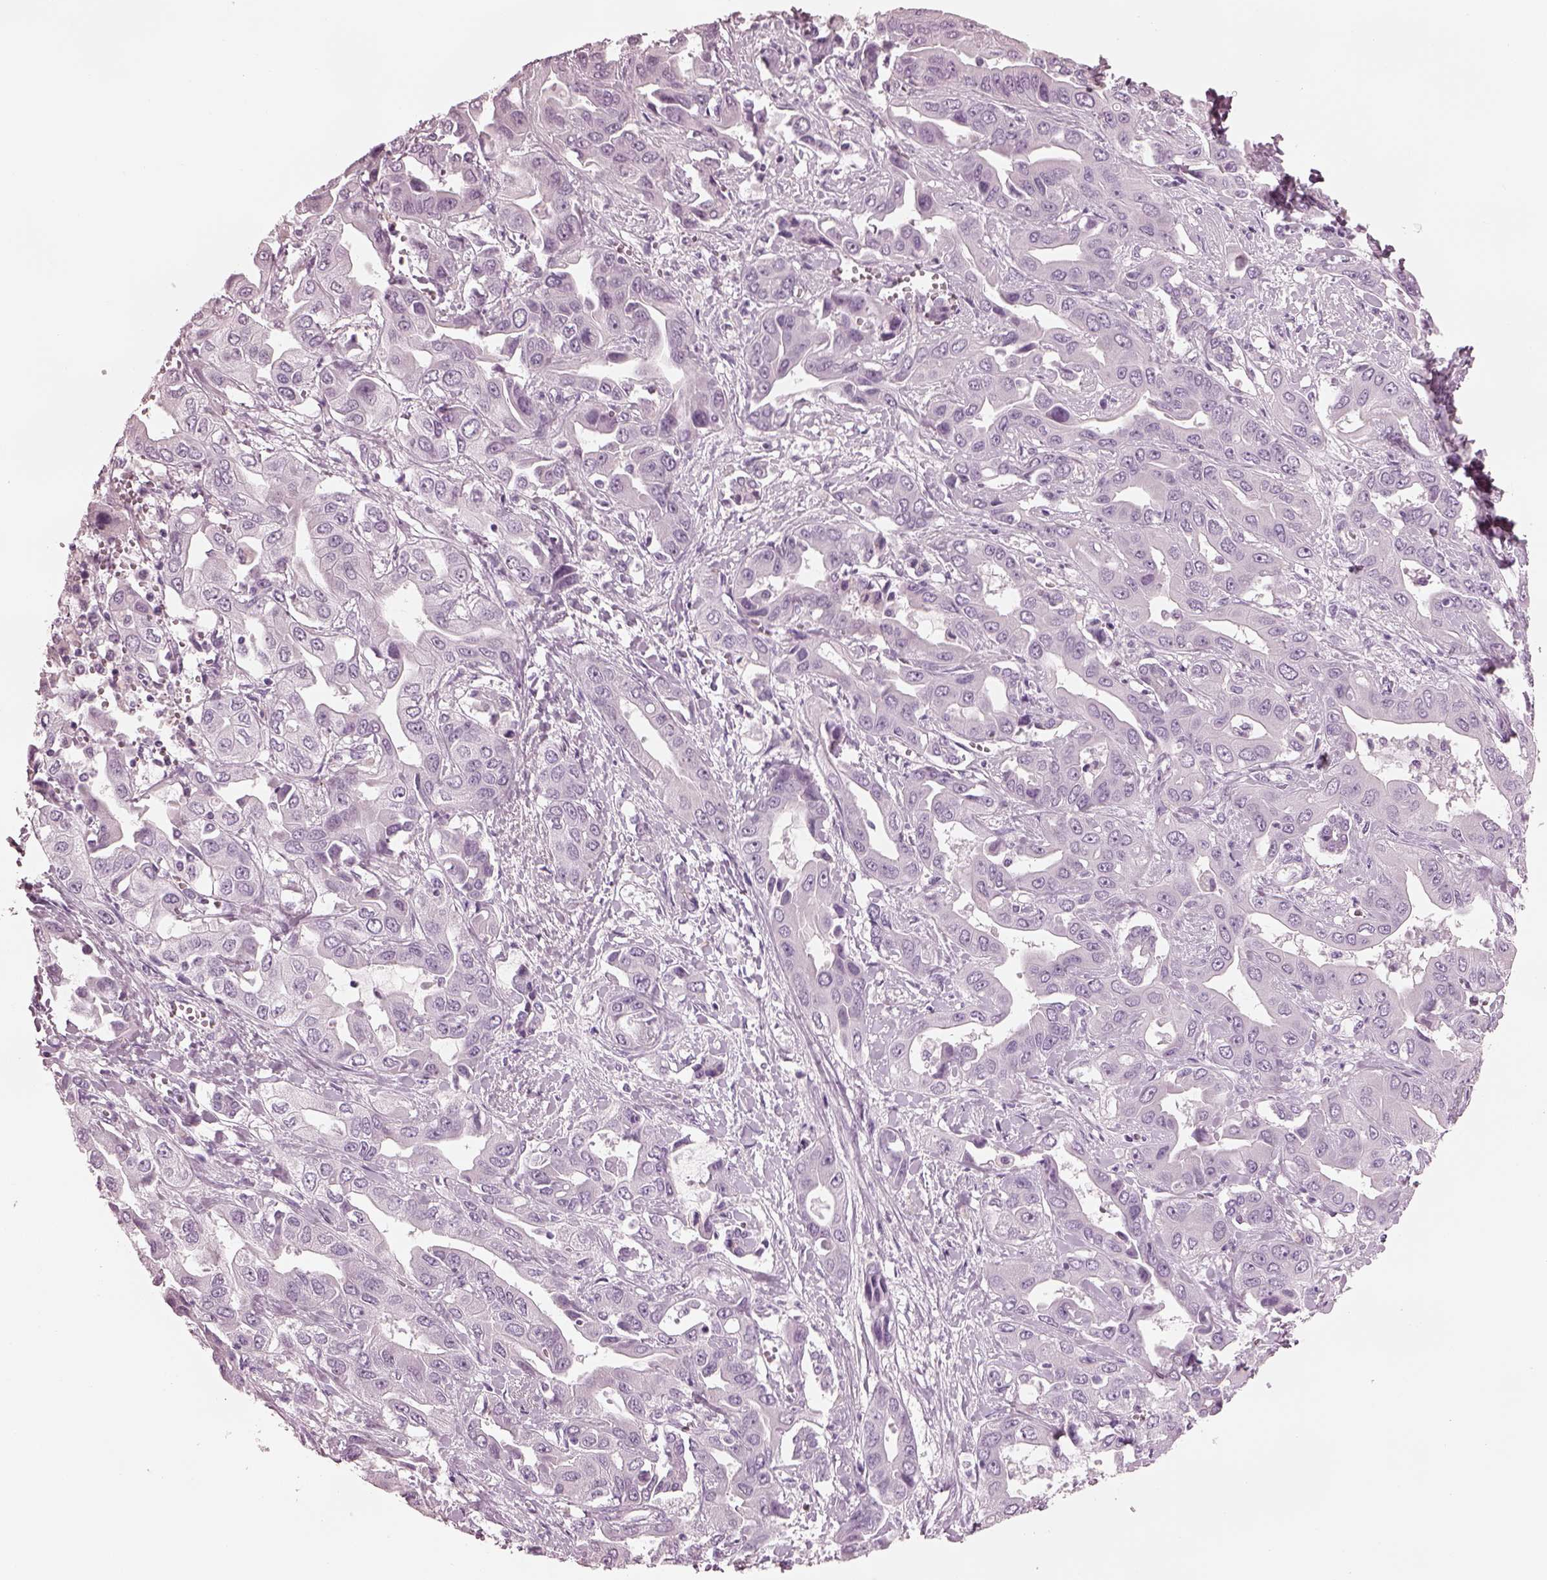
{"staining": {"intensity": "negative", "quantity": "none", "location": "none"}, "tissue": "liver cancer", "cell_type": "Tumor cells", "image_type": "cancer", "snomed": [{"axis": "morphology", "description": "Cholangiocarcinoma"}, {"axis": "topography", "description": "Liver"}], "caption": "Immunohistochemistry image of cholangiocarcinoma (liver) stained for a protein (brown), which exhibits no staining in tumor cells.", "gene": "PDC", "patient": {"sex": "female", "age": 52}}